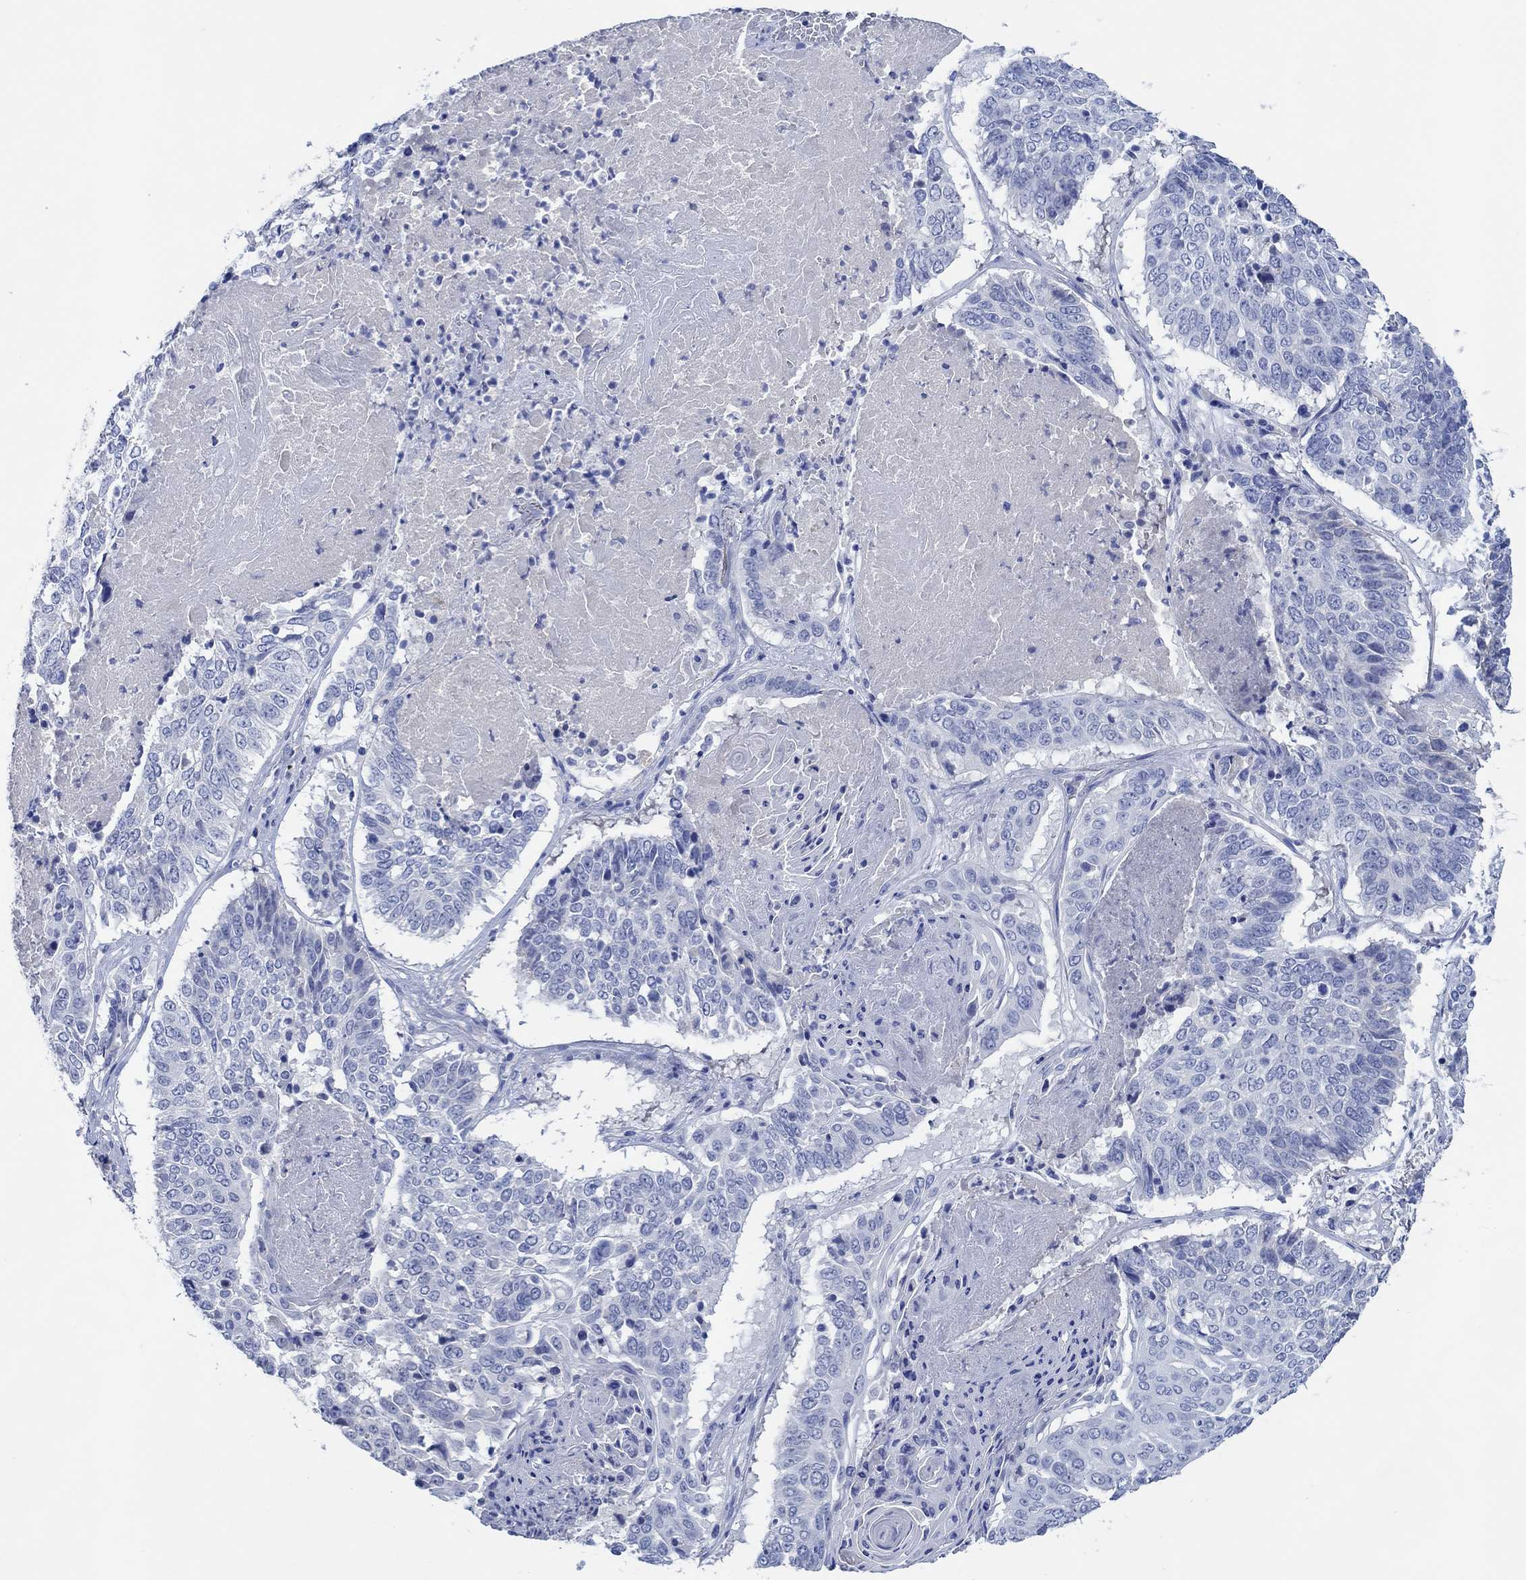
{"staining": {"intensity": "negative", "quantity": "none", "location": "none"}, "tissue": "lung cancer", "cell_type": "Tumor cells", "image_type": "cancer", "snomed": [{"axis": "morphology", "description": "Squamous cell carcinoma, NOS"}, {"axis": "topography", "description": "Lung"}], "caption": "Tumor cells show no significant protein expression in squamous cell carcinoma (lung).", "gene": "CPNE6", "patient": {"sex": "male", "age": 64}}